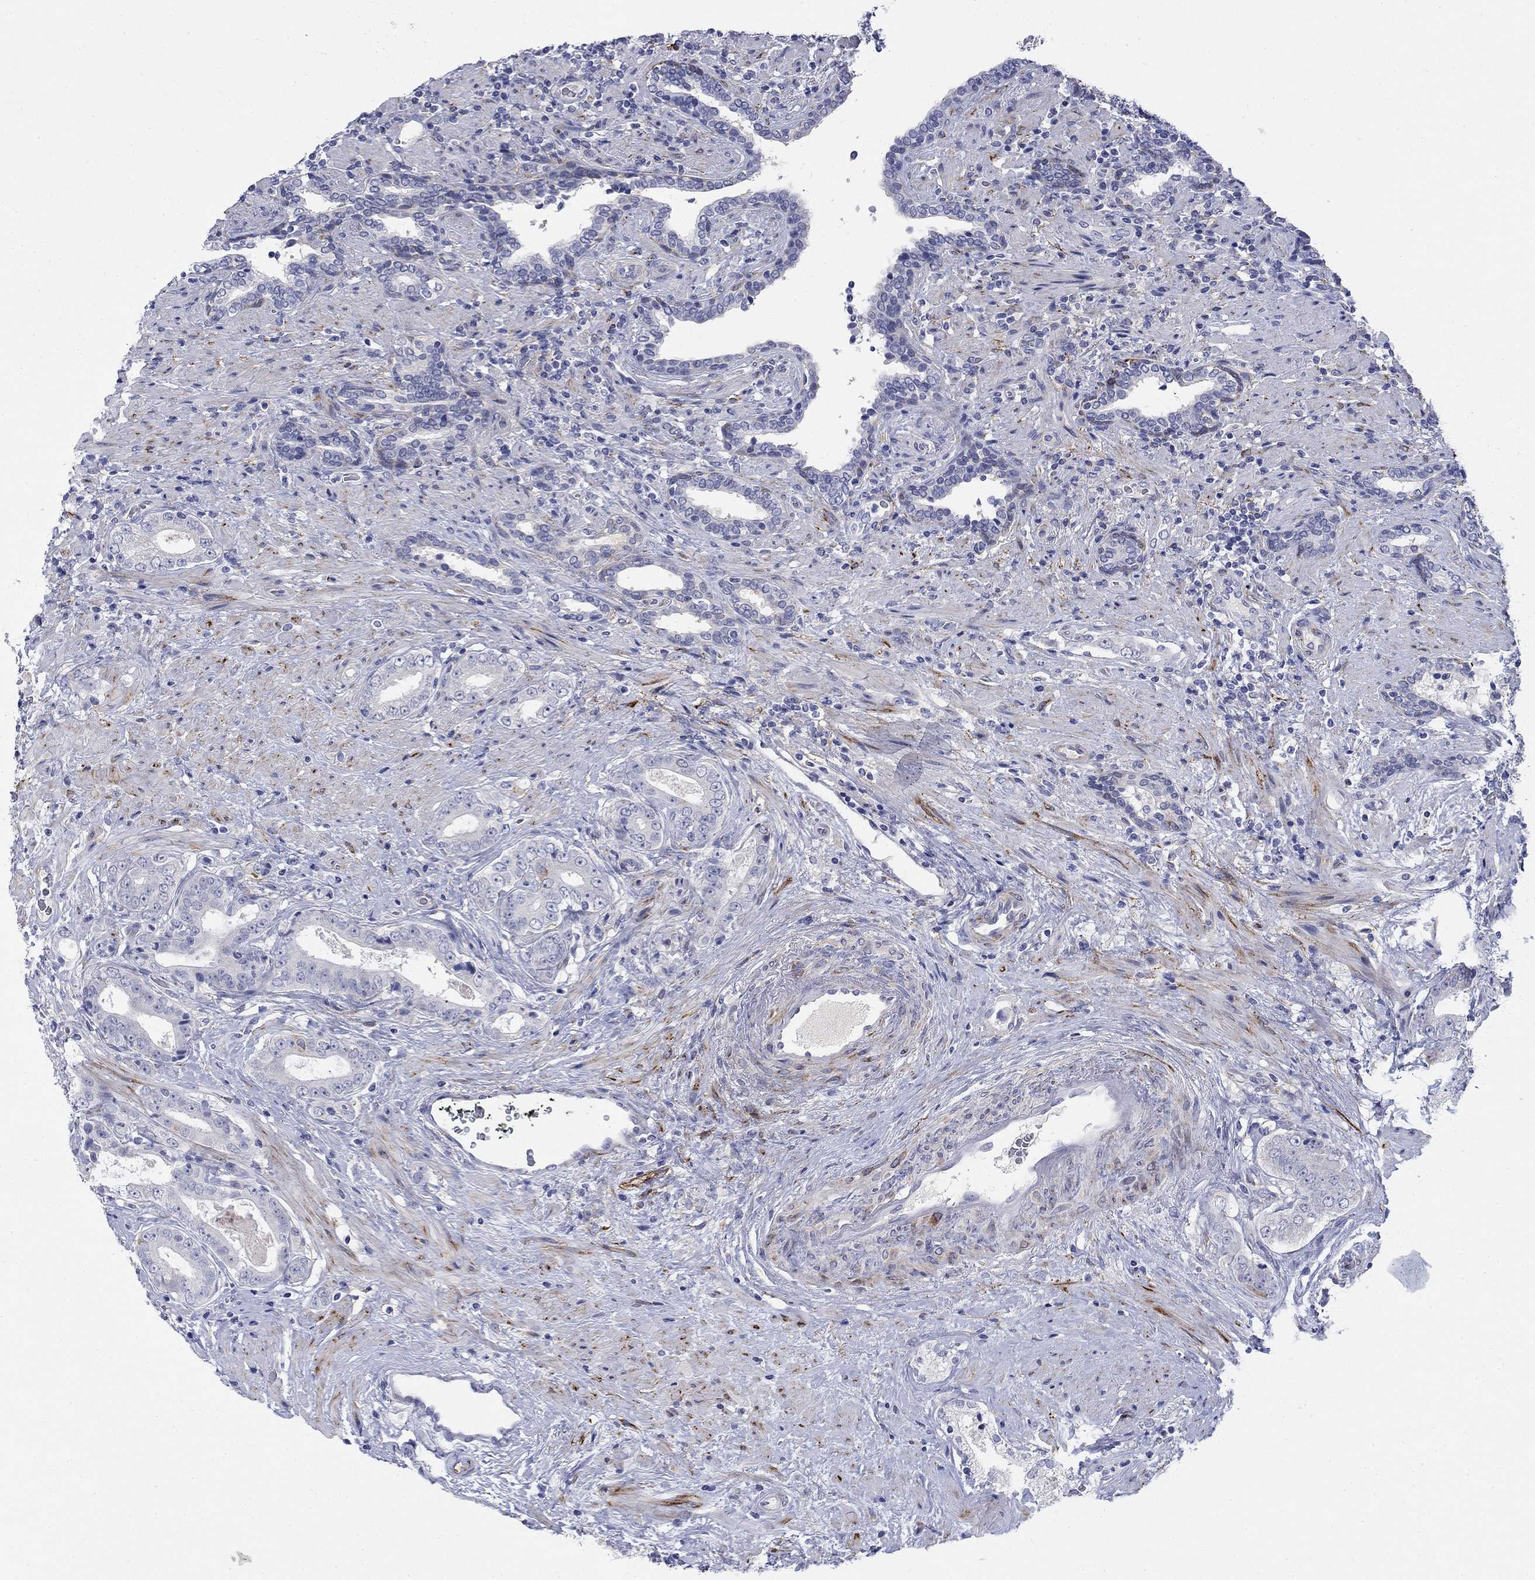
{"staining": {"intensity": "negative", "quantity": "none", "location": "none"}, "tissue": "prostate cancer", "cell_type": "Tumor cells", "image_type": "cancer", "snomed": [{"axis": "morphology", "description": "Adenocarcinoma, Low grade"}, {"axis": "topography", "description": "Prostate and seminal vesicle, NOS"}], "caption": "Immunohistochemistry (IHC) image of neoplastic tissue: human prostate cancer (adenocarcinoma (low-grade)) stained with DAB demonstrates no significant protein staining in tumor cells.", "gene": "PTPRZ1", "patient": {"sex": "male", "age": 61}}